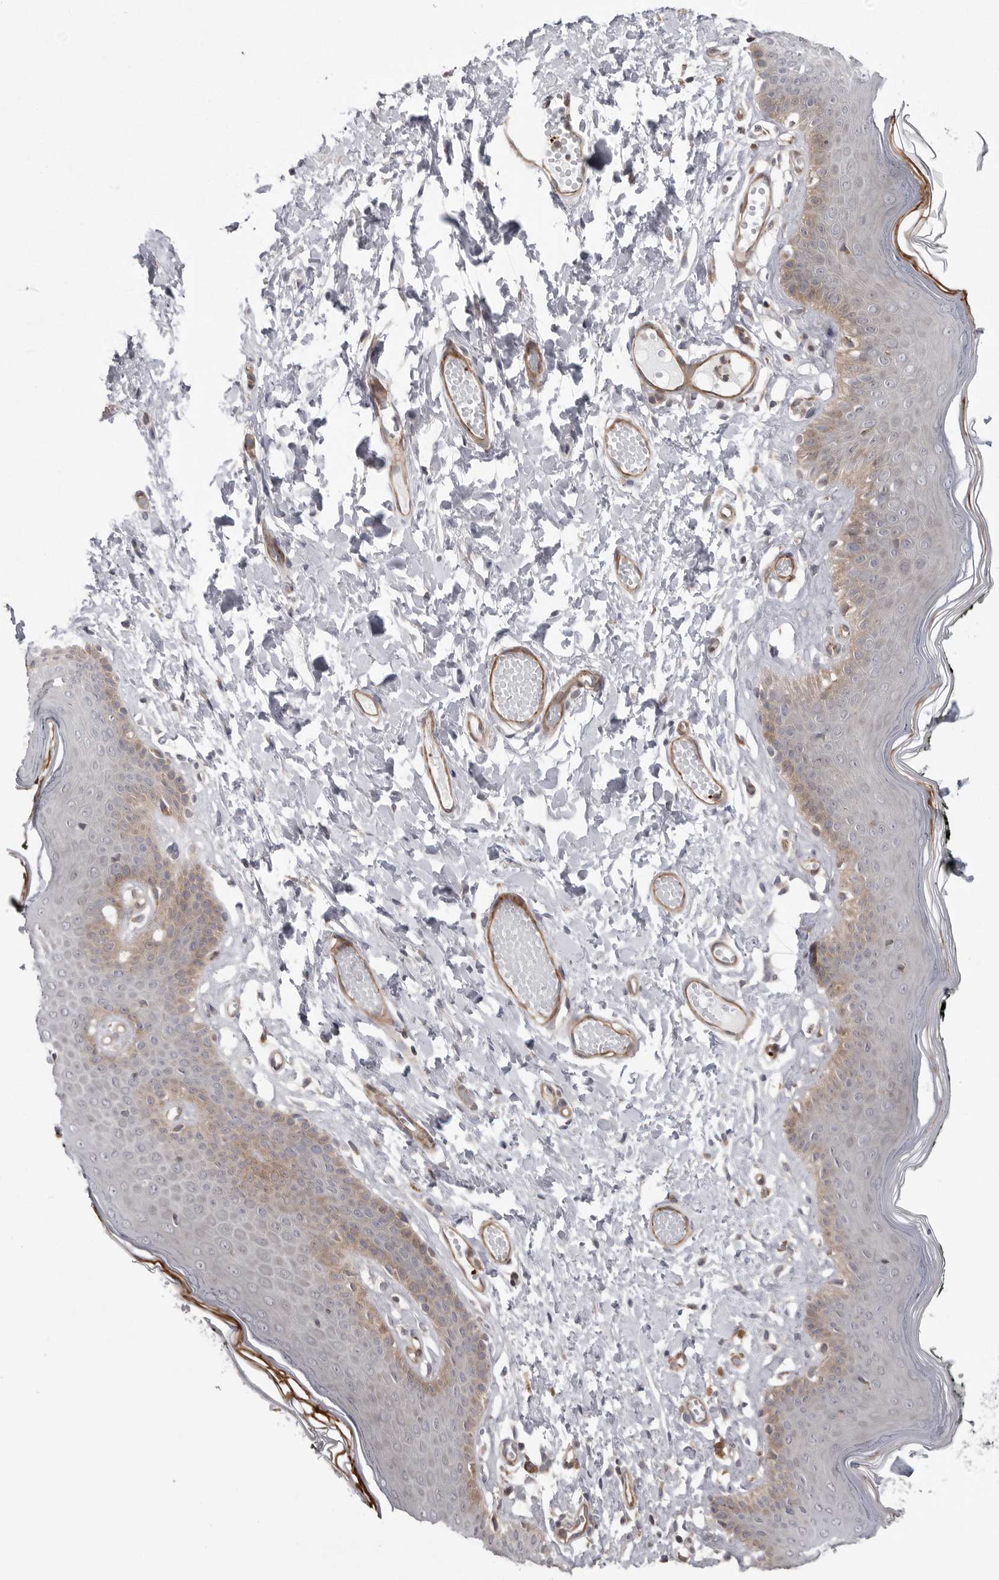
{"staining": {"intensity": "moderate", "quantity": "<25%", "location": "cytoplasmic/membranous"}, "tissue": "skin", "cell_type": "Epidermal cells", "image_type": "normal", "snomed": [{"axis": "morphology", "description": "Normal tissue, NOS"}, {"axis": "morphology", "description": "Inflammation, NOS"}, {"axis": "topography", "description": "Vulva"}], "caption": "Protein expression analysis of normal human skin reveals moderate cytoplasmic/membranous expression in approximately <25% of epidermal cells.", "gene": "SCP2", "patient": {"sex": "female", "age": 84}}